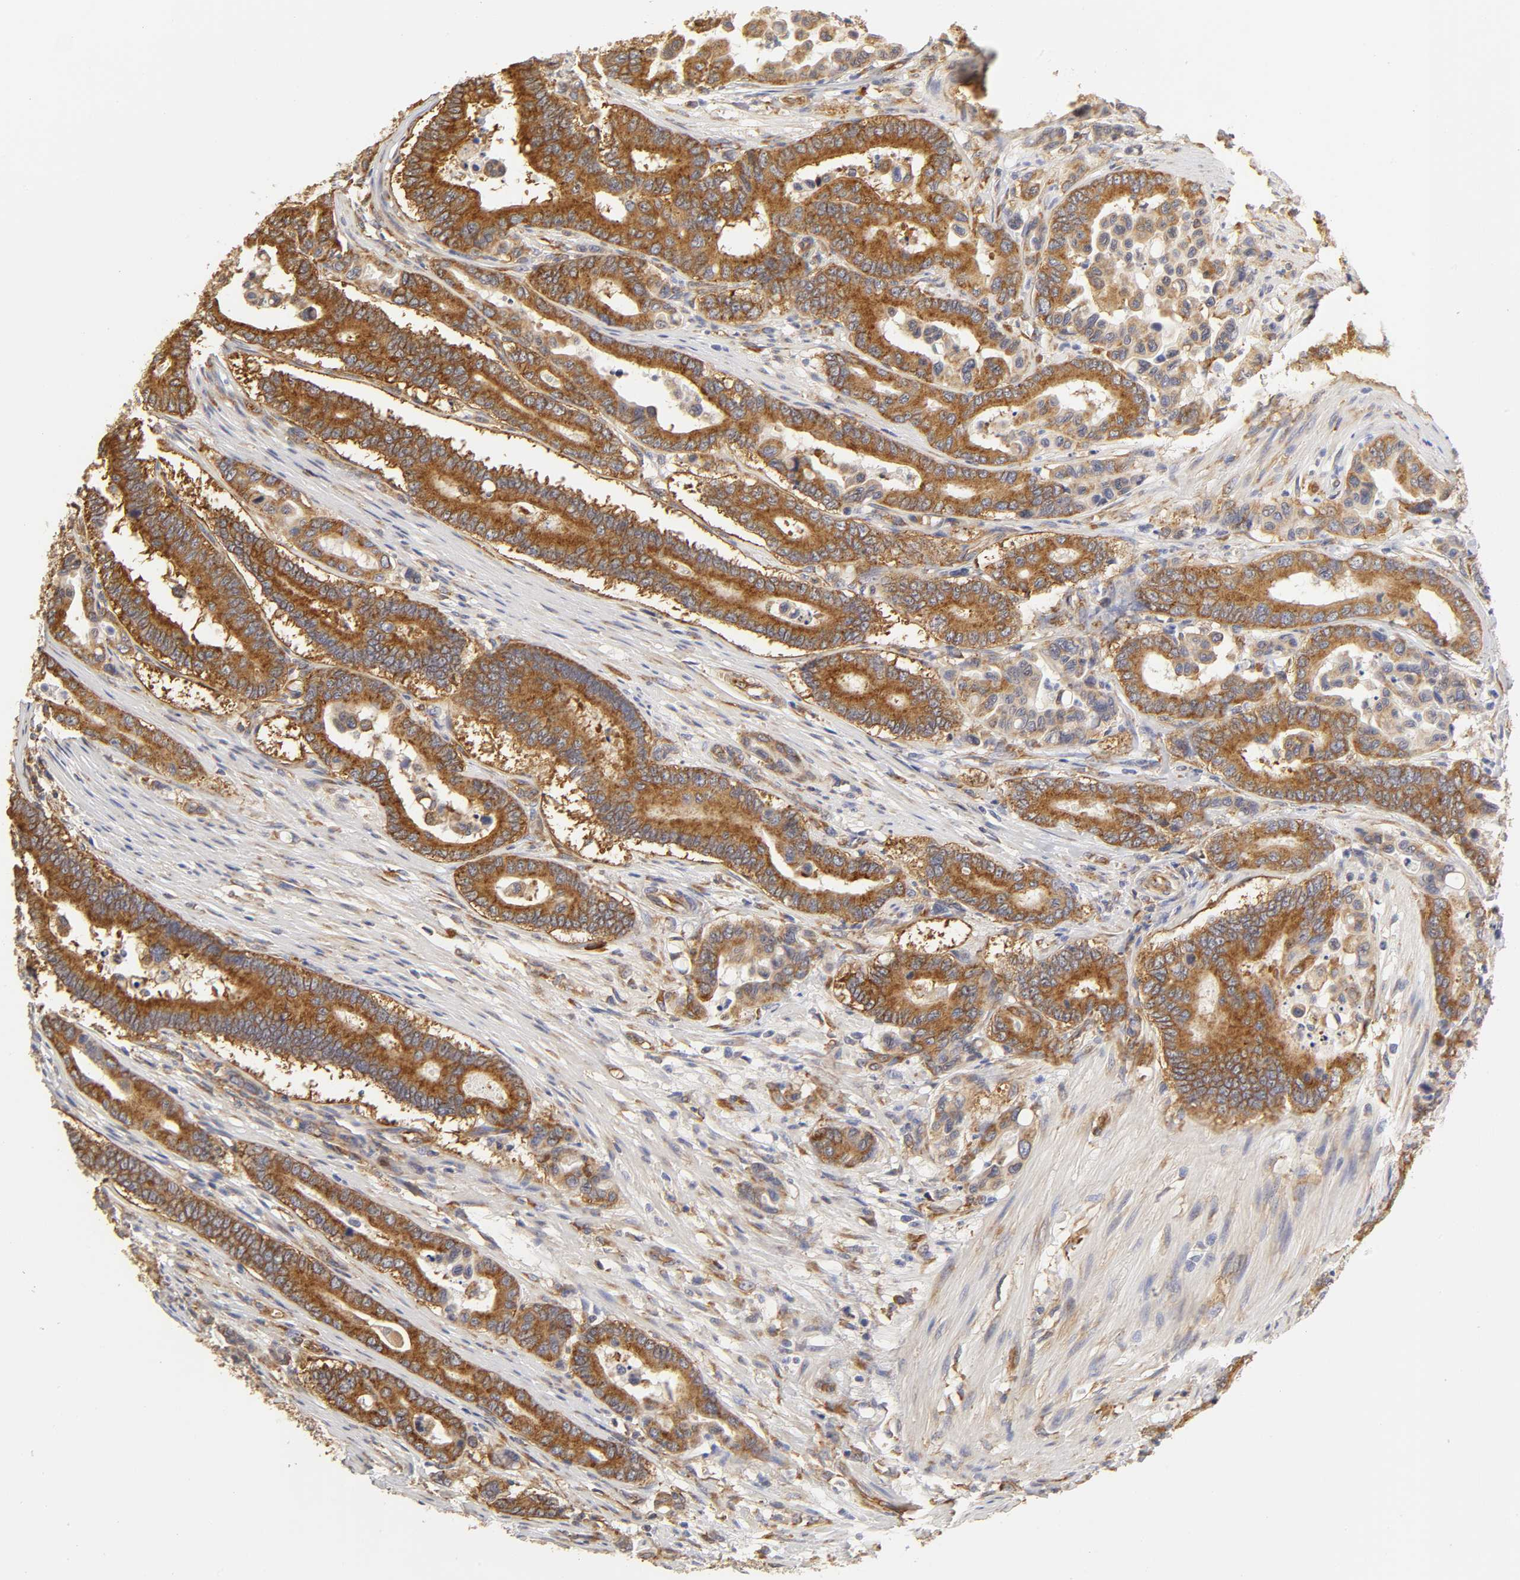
{"staining": {"intensity": "strong", "quantity": ">75%", "location": "cytoplasmic/membranous"}, "tissue": "colorectal cancer", "cell_type": "Tumor cells", "image_type": "cancer", "snomed": [{"axis": "morphology", "description": "Normal tissue, NOS"}, {"axis": "morphology", "description": "Adenocarcinoma, NOS"}, {"axis": "topography", "description": "Colon"}], "caption": "High-magnification brightfield microscopy of colorectal cancer stained with DAB (3,3'-diaminobenzidine) (brown) and counterstained with hematoxylin (blue). tumor cells exhibit strong cytoplasmic/membranous positivity is seen in about>75% of cells.", "gene": "RPL14", "patient": {"sex": "male", "age": 82}}